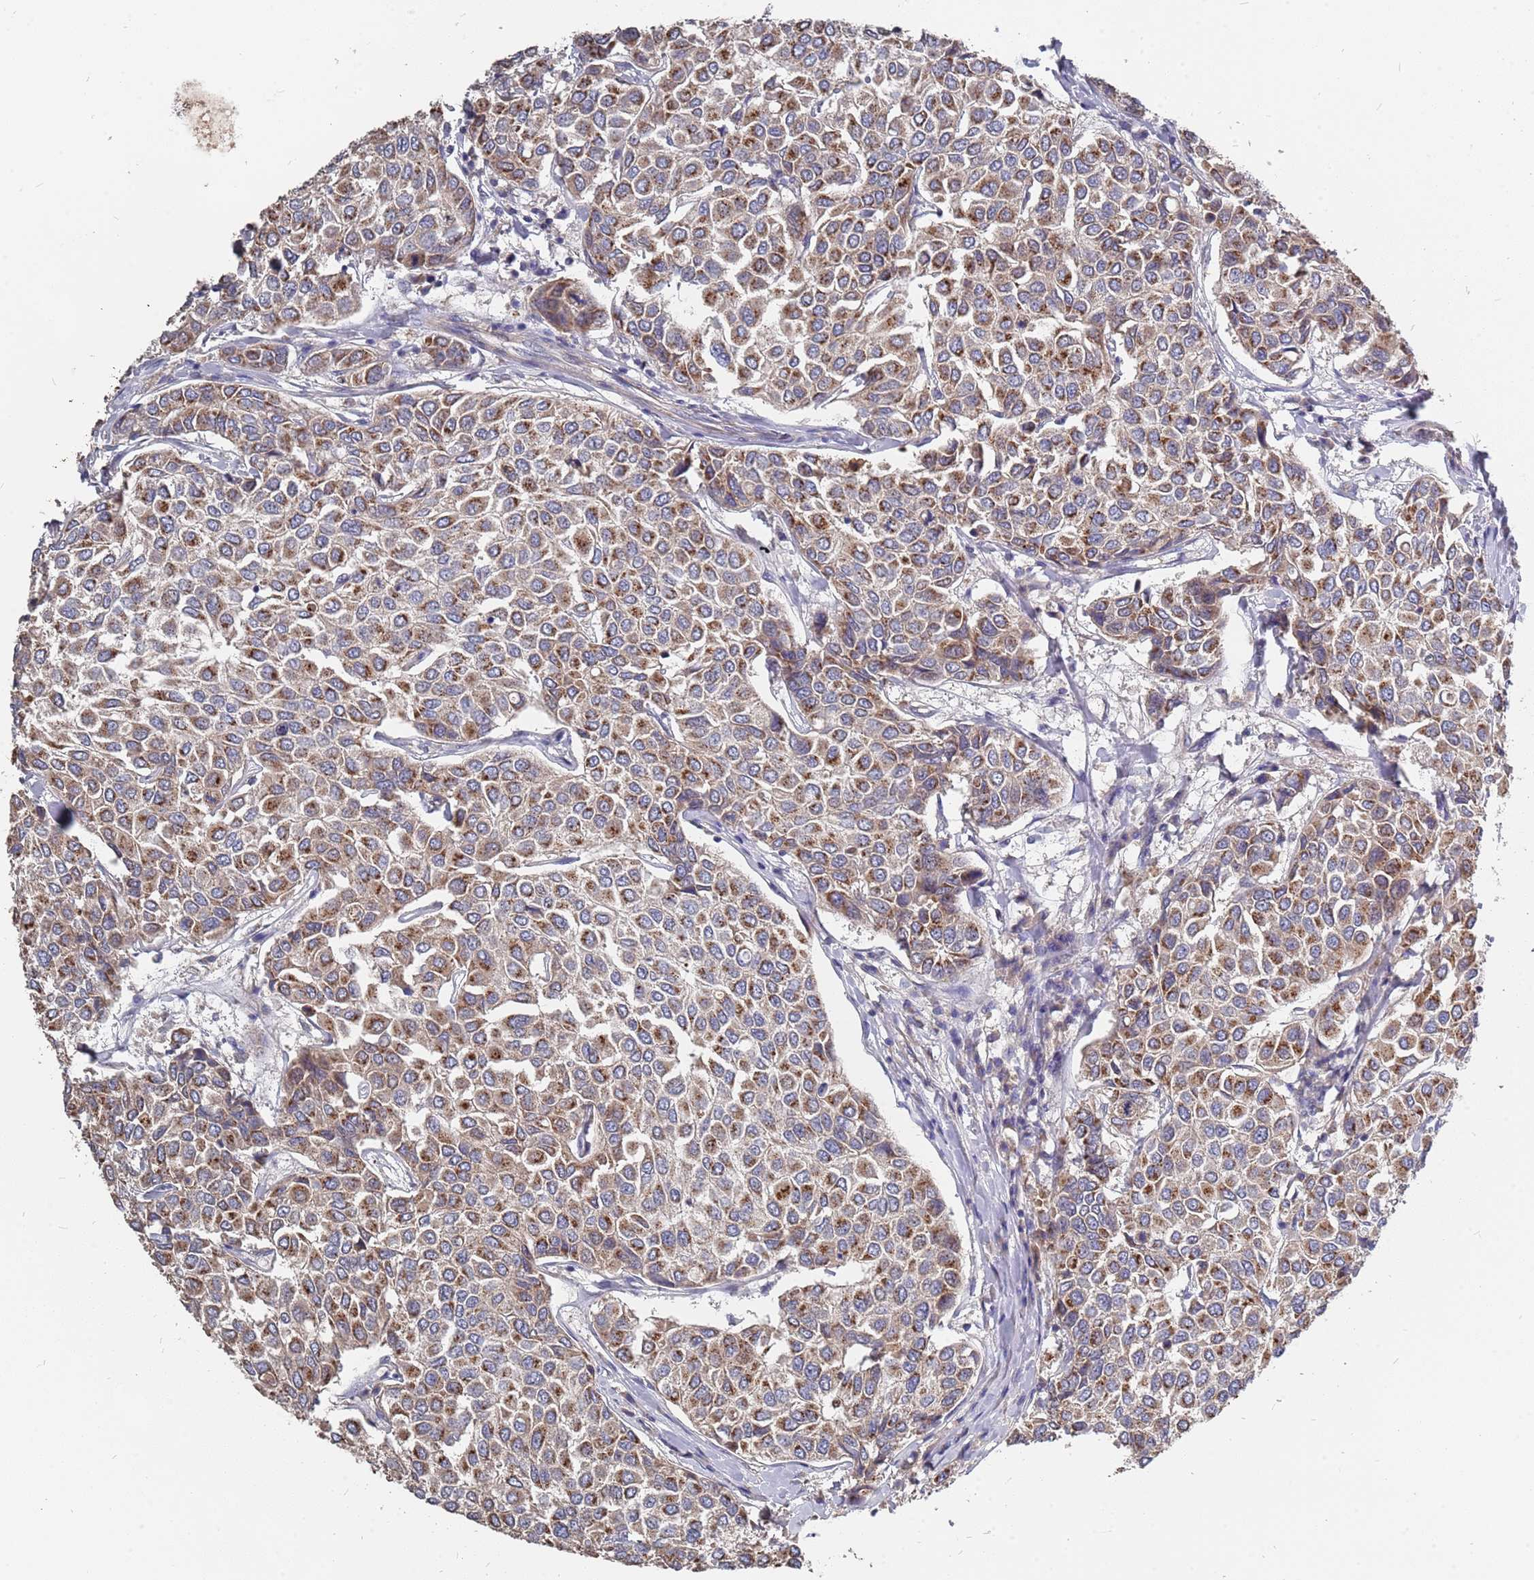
{"staining": {"intensity": "moderate", "quantity": ">75%", "location": "cytoplasmic/membranous"}, "tissue": "breast cancer", "cell_type": "Tumor cells", "image_type": "cancer", "snomed": [{"axis": "morphology", "description": "Duct carcinoma"}, {"axis": "topography", "description": "Breast"}], "caption": "IHC of infiltrating ductal carcinoma (breast) exhibits medium levels of moderate cytoplasmic/membranous positivity in approximately >75% of tumor cells.", "gene": "TCEANC2", "patient": {"sex": "female", "age": 55}}